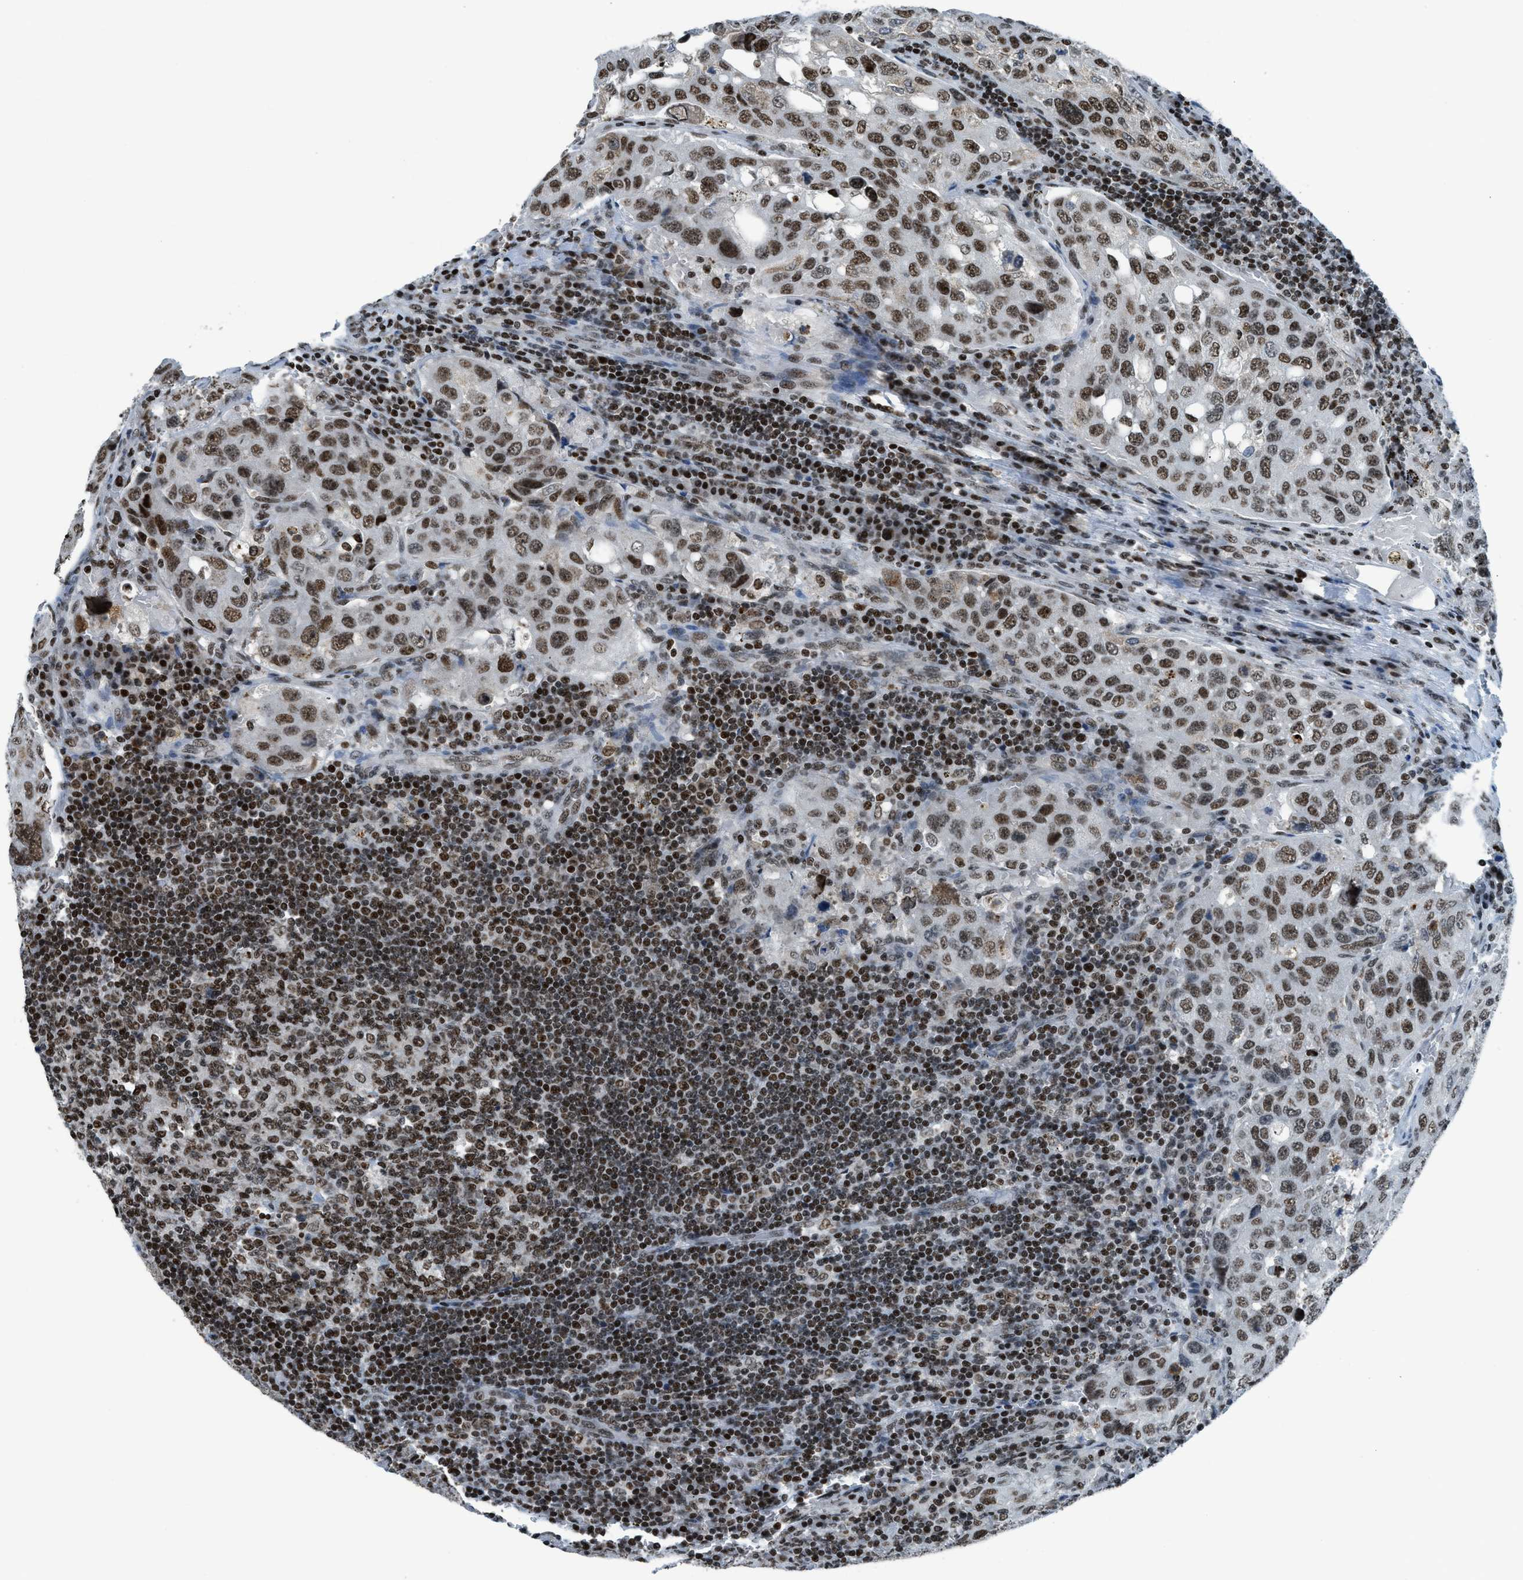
{"staining": {"intensity": "strong", "quantity": ">75%", "location": "nuclear"}, "tissue": "urothelial cancer", "cell_type": "Tumor cells", "image_type": "cancer", "snomed": [{"axis": "morphology", "description": "Urothelial carcinoma, High grade"}, {"axis": "topography", "description": "Lymph node"}, {"axis": "topography", "description": "Urinary bladder"}], "caption": "DAB immunohistochemical staining of human urothelial carcinoma (high-grade) exhibits strong nuclear protein positivity in approximately >75% of tumor cells. (brown staining indicates protein expression, while blue staining denotes nuclei).", "gene": "RAD51B", "patient": {"sex": "male", "age": 51}}